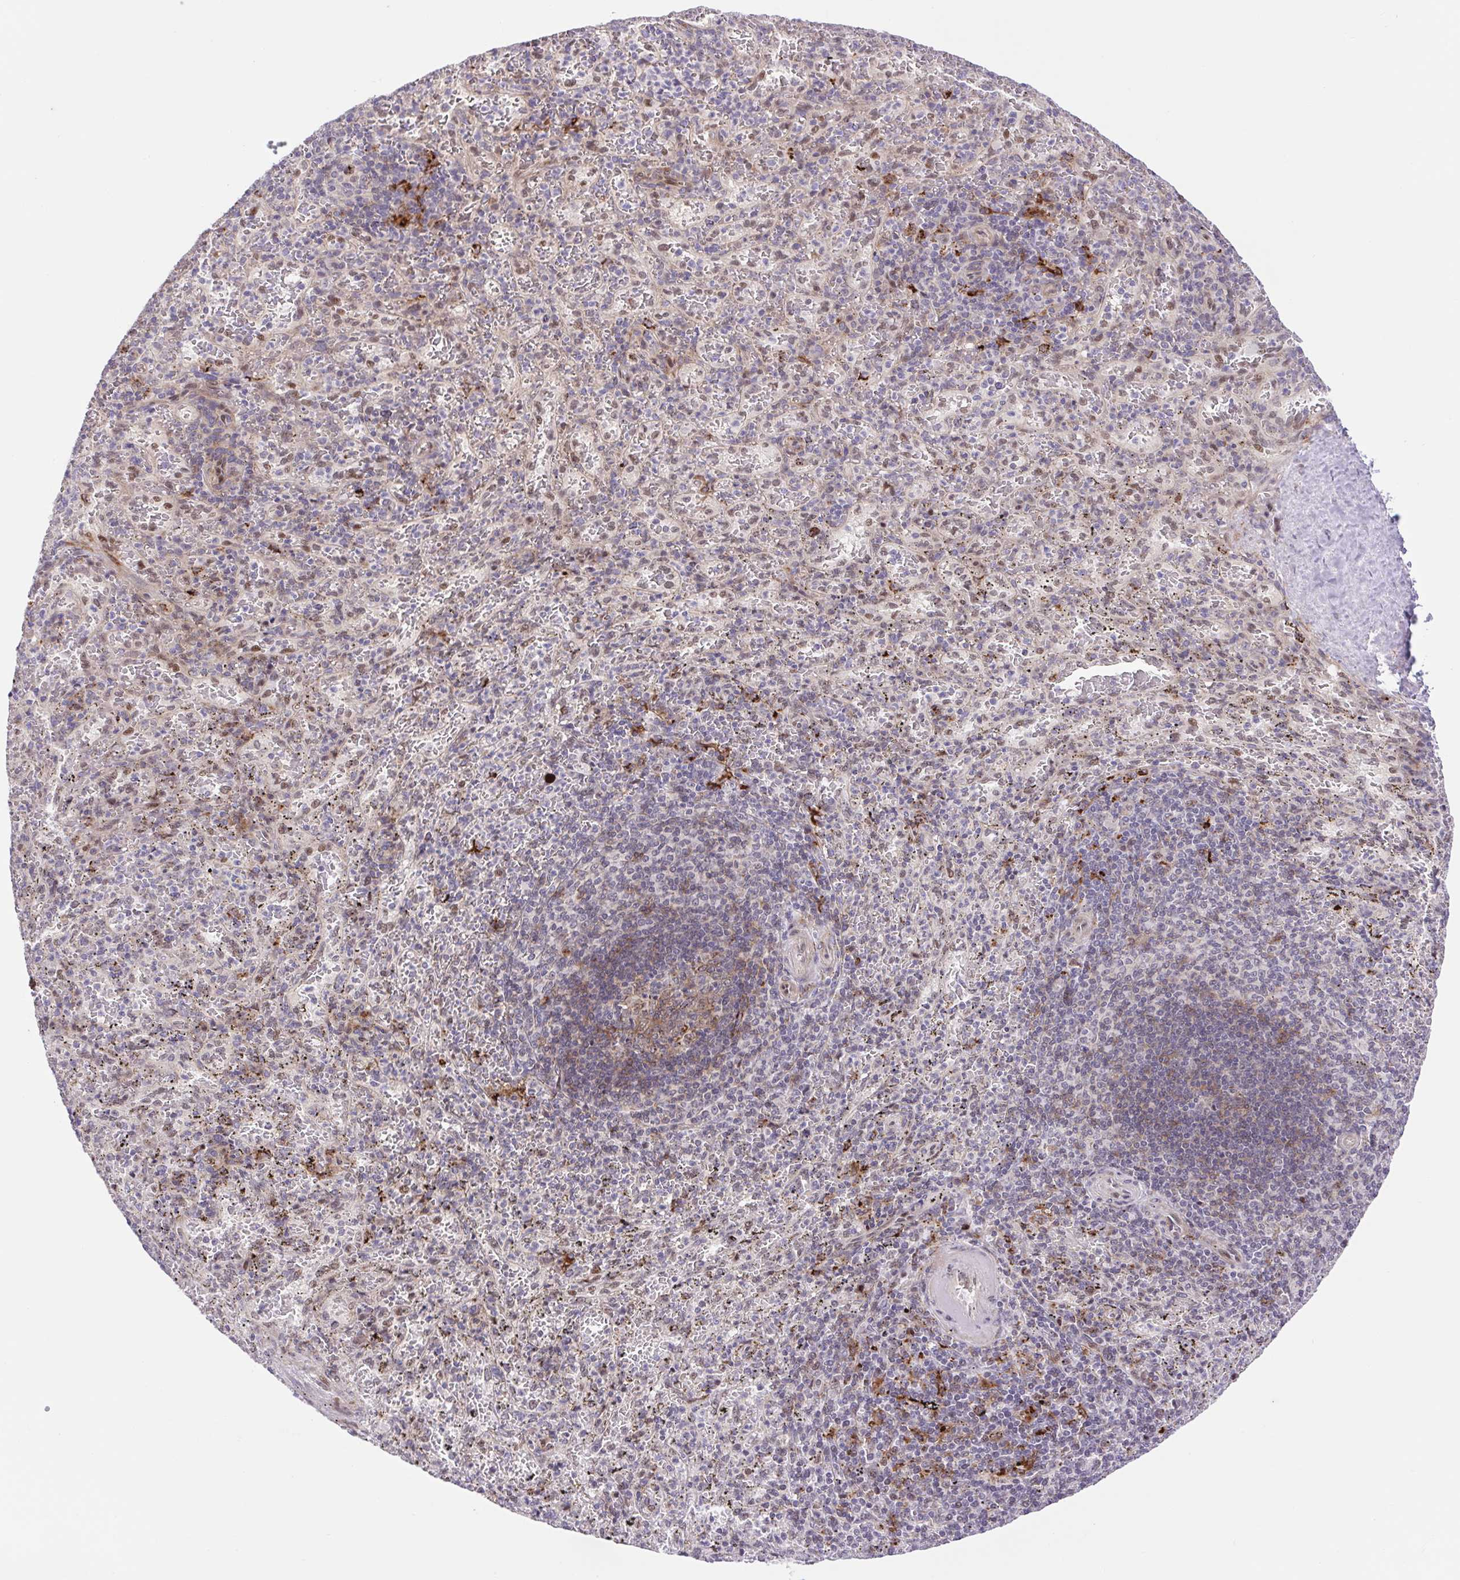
{"staining": {"intensity": "weak", "quantity": "<25%", "location": "nuclear"}, "tissue": "spleen", "cell_type": "Cells in red pulp", "image_type": "normal", "snomed": [{"axis": "morphology", "description": "Normal tissue, NOS"}, {"axis": "topography", "description": "Spleen"}], "caption": "Immunohistochemistry (IHC) of benign spleen demonstrates no staining in cells in red pulp.", "gene": "ERG", "patient": {"sex": "male", "age": 57}}